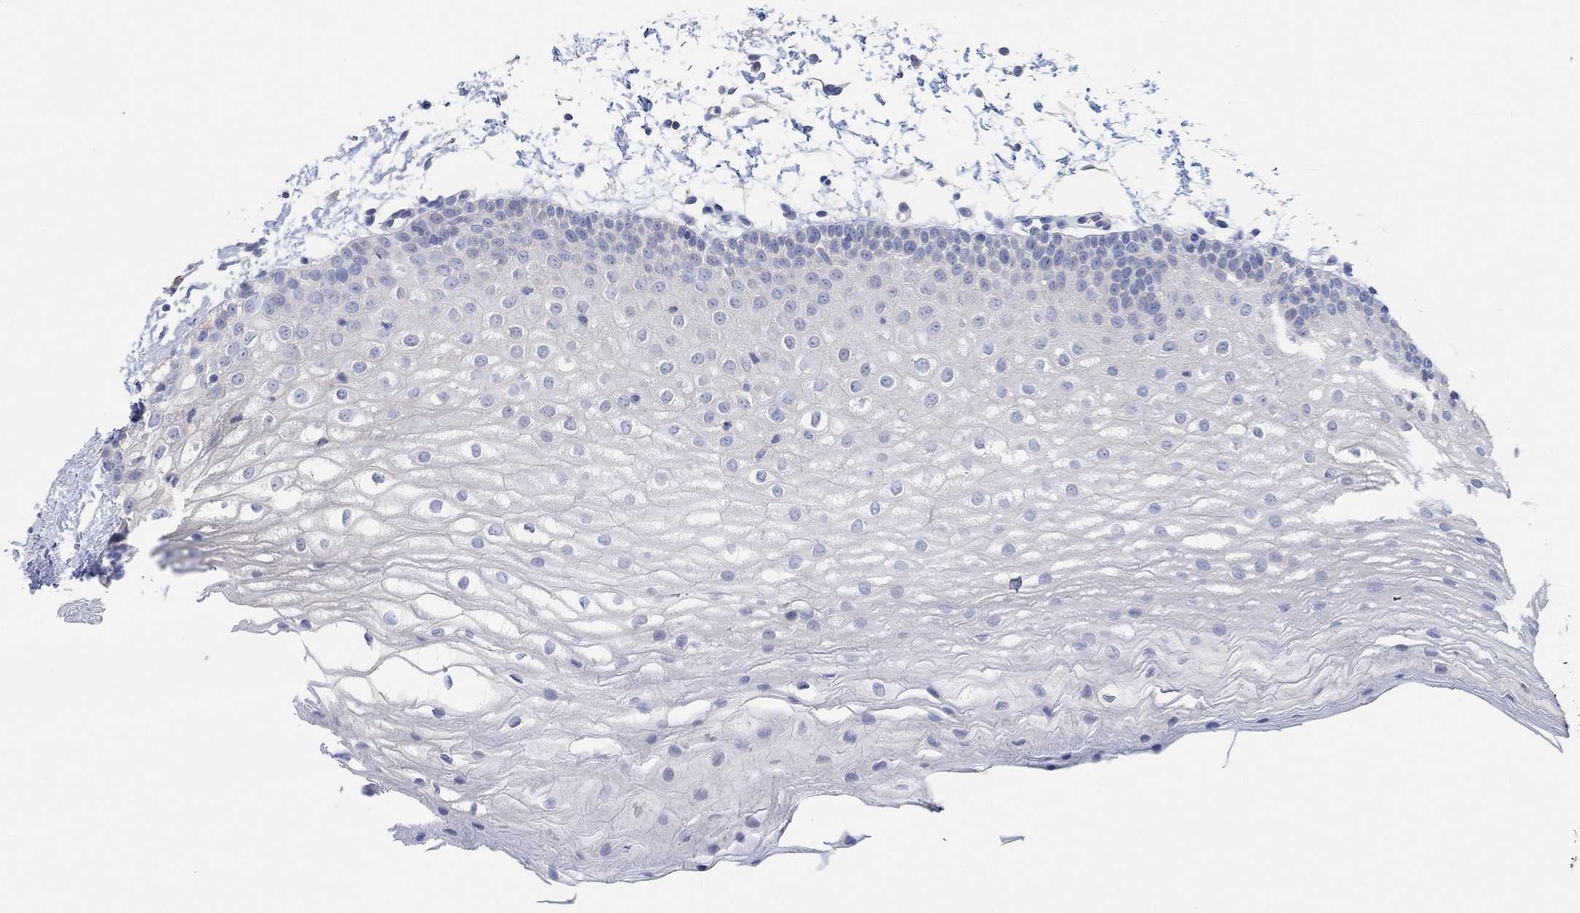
{"staining": {"intensity": "negative", "quantity": "none", "location": "none"}, "tissue": "oral mucosa", "cell_type": "Squamous epithelial cells", "image_type": "normal", "snomed": [{"axis": "morphology", "description": "Normal tissue, NOS"}, {"axis": "topography", "description": "Oral tissue"}], "caption": "Immunohistochemical staining of normal oral mucosa demonstrates no significant positivity in squamous epithelial cells. (DAB immunohistochemistry with hematoxylin counter stain).", "gene": "NLRP14", "patient": {"sex": "male", "age": 72}}